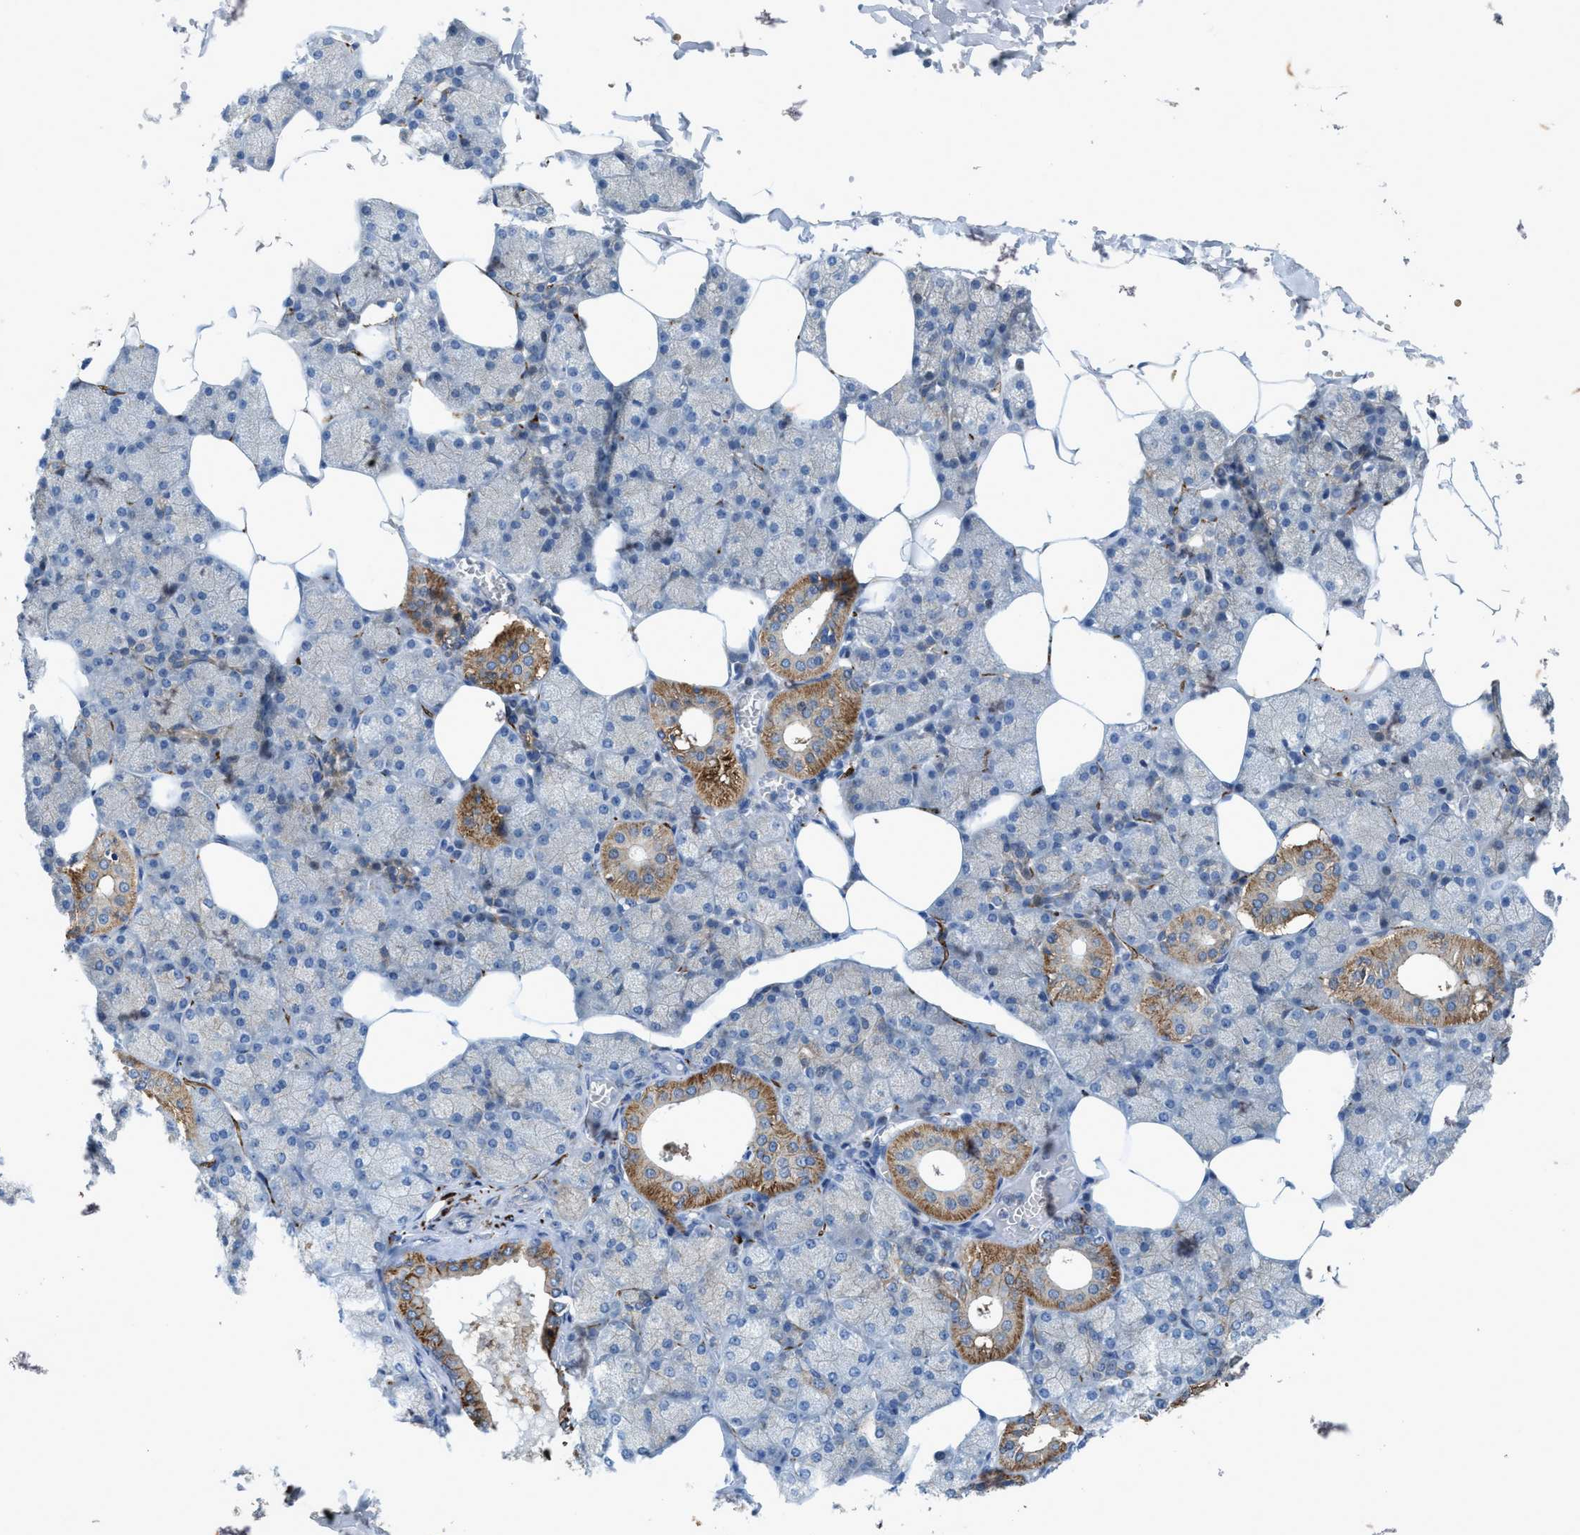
{"staining": {"intensity": "strong", "quantity": "25%-75%", "location": "cytoplasmic/membranous"}, "tissue": "salivary gland", "cell_type": "Glandular cells", "image_type": "normal", "snomed": [{"axis": "morphology", "description": "Normal tissue, NOS"}, {"axis": "topography", "description": "Salivary gland"}], "caption": "Immunohistochemical staining of unremarkable salivary gland shows strong cytoplasmic/membranous protein expression in about 25%-75% of glandular cells.", "gene": "URGCP", "patient": {"sex": "male", "age": 62}}